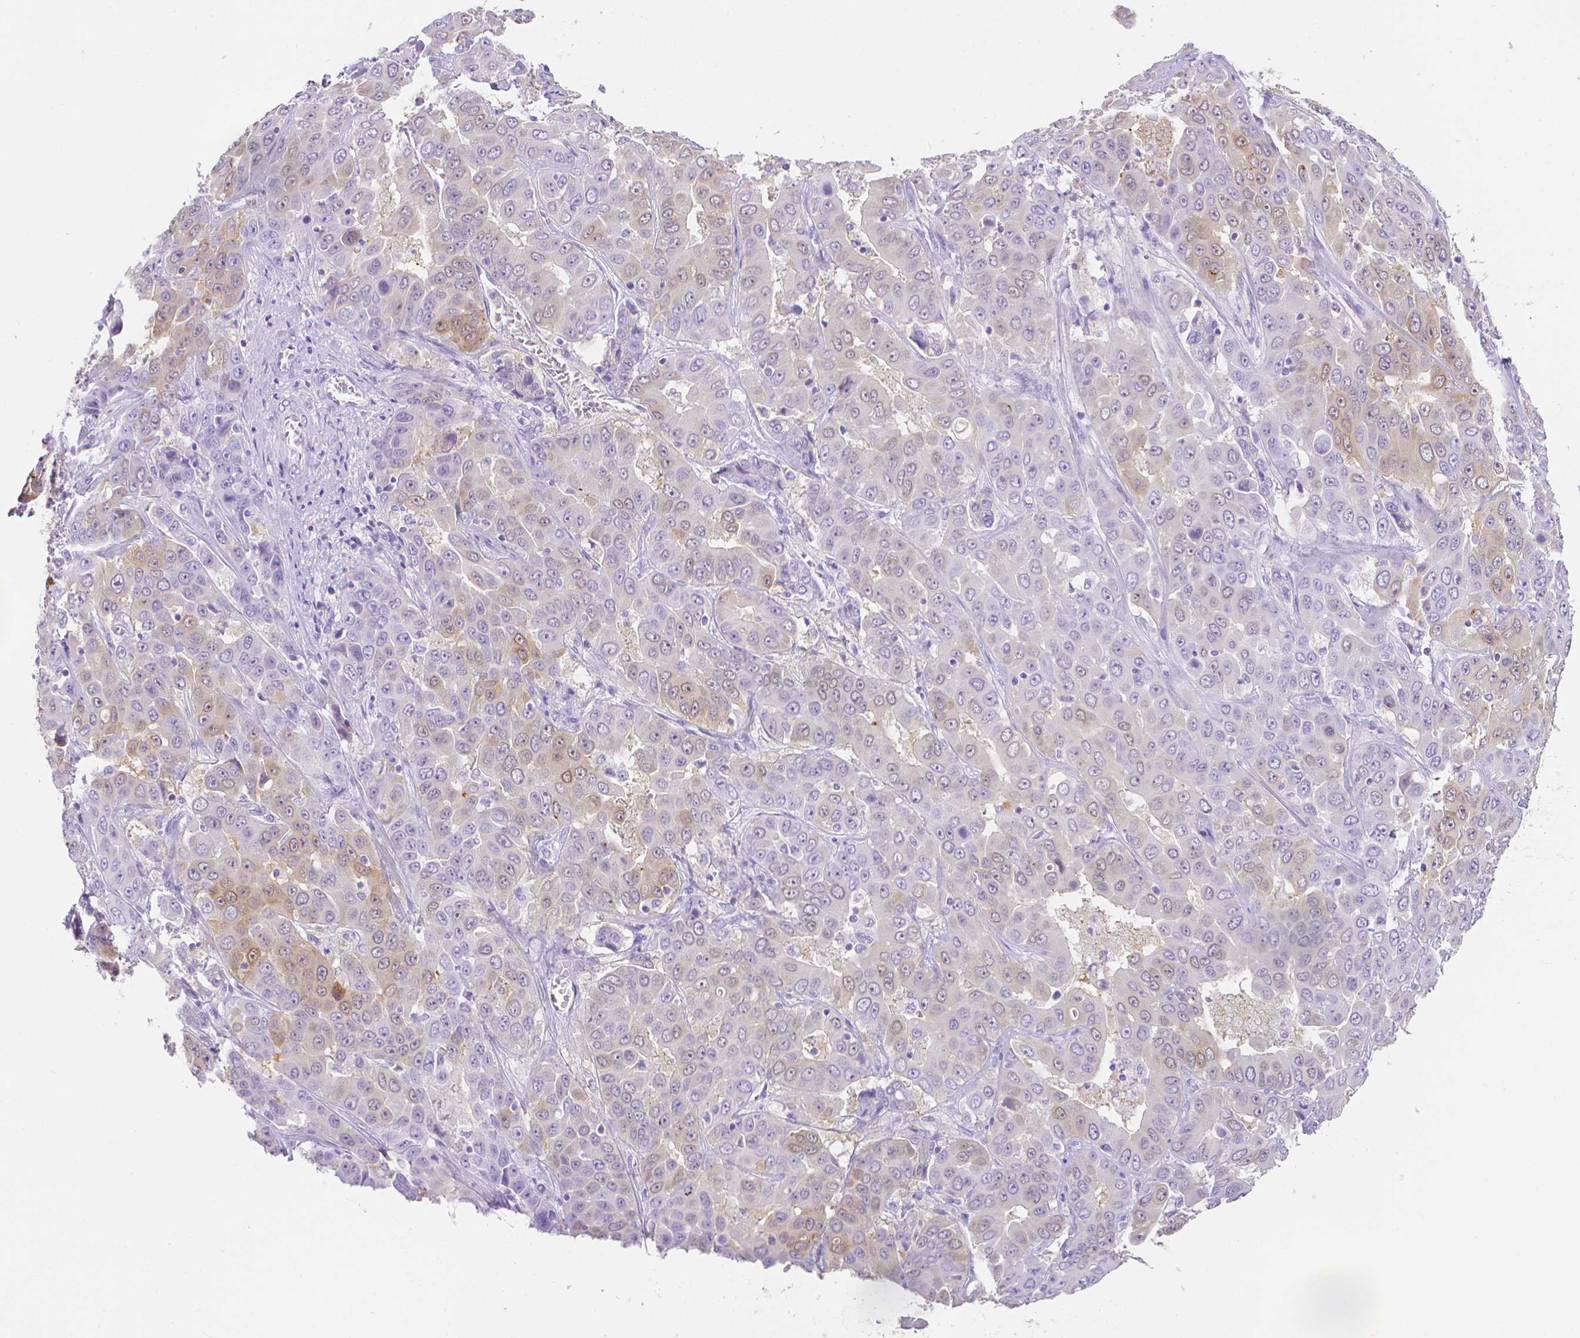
{"staining": {"intensity": "weak", "quantity": "<25%", "location": "cytoplasmic/membranous"}, "tissue": "liver cancer", "cell_type": "Tumor cells", "image_type": "cancer", "snomed": [{"axis": "morphology", "description": "Cholangiocarcinoma"}, {"axis": "topography", "description": "Liver"}], "caption": "This is an immunohistochemistry (IHC) micrograph of human liver cancer (cholangiocarcinoma). There is no staining in tumor cells.", "gene": "LGALS4", "patient": {"sex": "female", "age": 52}}